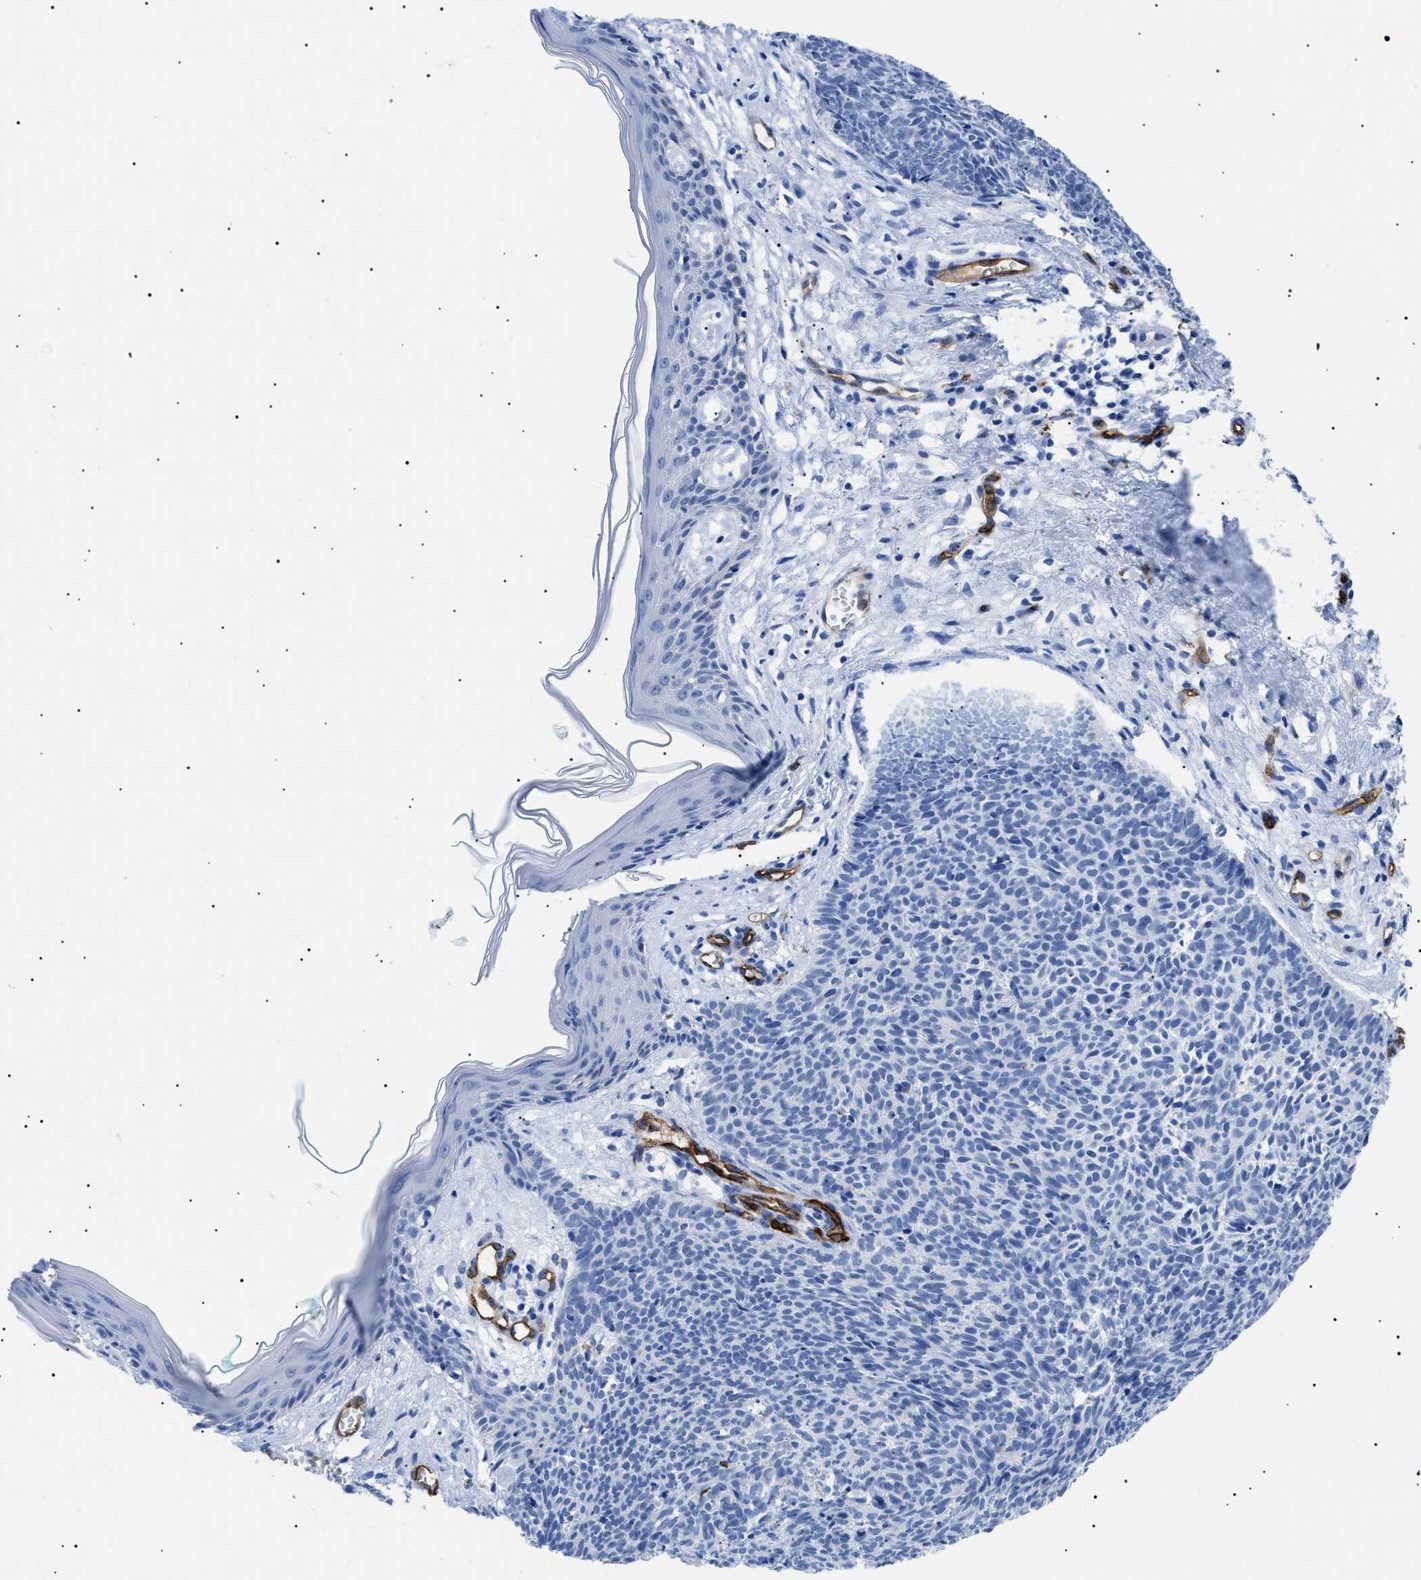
{"staining": {"intensity": "negative", "quantity": "none", "location": "none"}, "tissue": "skin cancer", "cell_type": "Tumor cells", "image_type": "cancer", "snomed": [{"axis": "morphology", "description": "Basal cell carcinoma"}, {"axis": "topography", "description": "Skin"}], "caption": "The histopathology image reveals no significant expression in tumor cells of skin cancer.", "gene": "PODXL", "patient": {"sex": "male", "age": 60}}